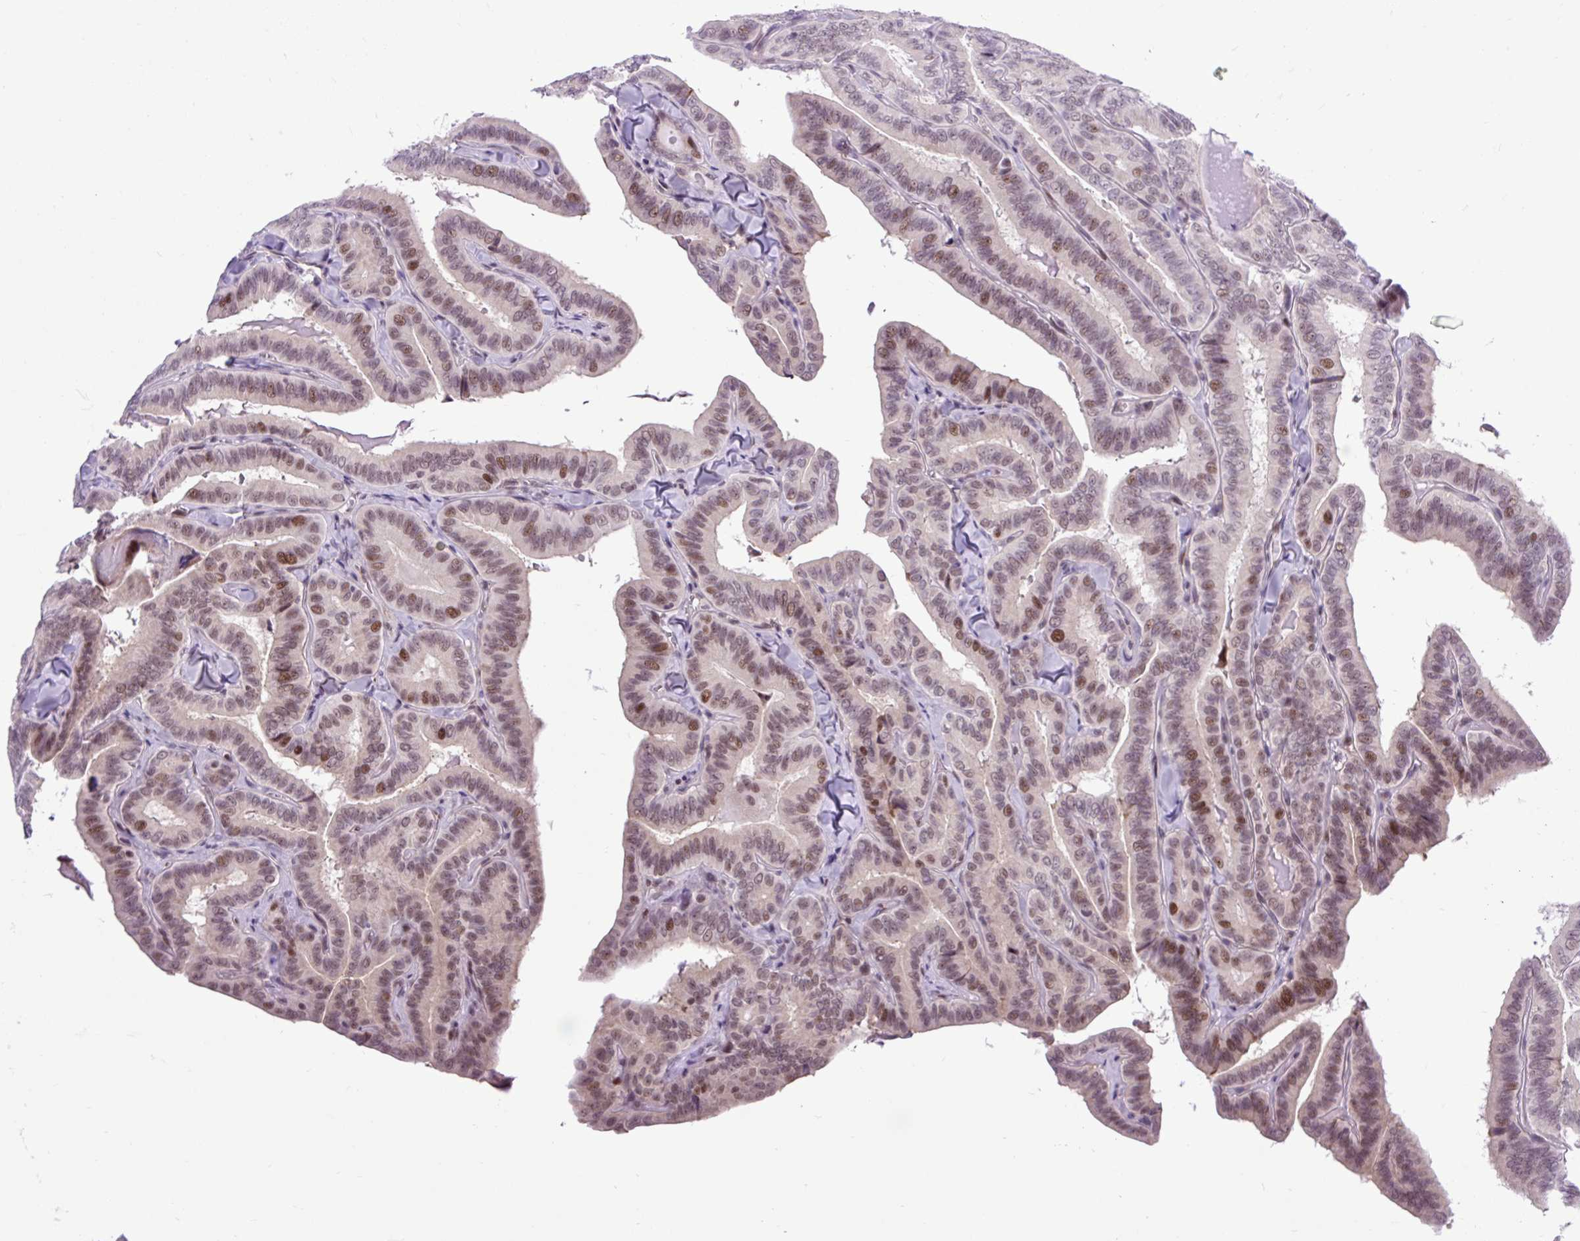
{"staining": {"intensity": "moderate", "quantity": "25%-75%", "location": "nuclear"}, "tissue": "thyroid cancer", "cell_type": "Tumor cells", "image_type": "cancer", "snomed": [{"axis": "morphology", "description": "Papillary adenocarcinoma, NOS"}, {"axis": "topography", "description": "Thyroid gland"}], "caption": "Protein expression analysis of thyroid cancer (papillary adenocarcinoma) shows moderate nuclear positivity in about 25%-75% of tumor cells.", "gene": "CLK2", "patient": {"sex": "male", "age": 61}}